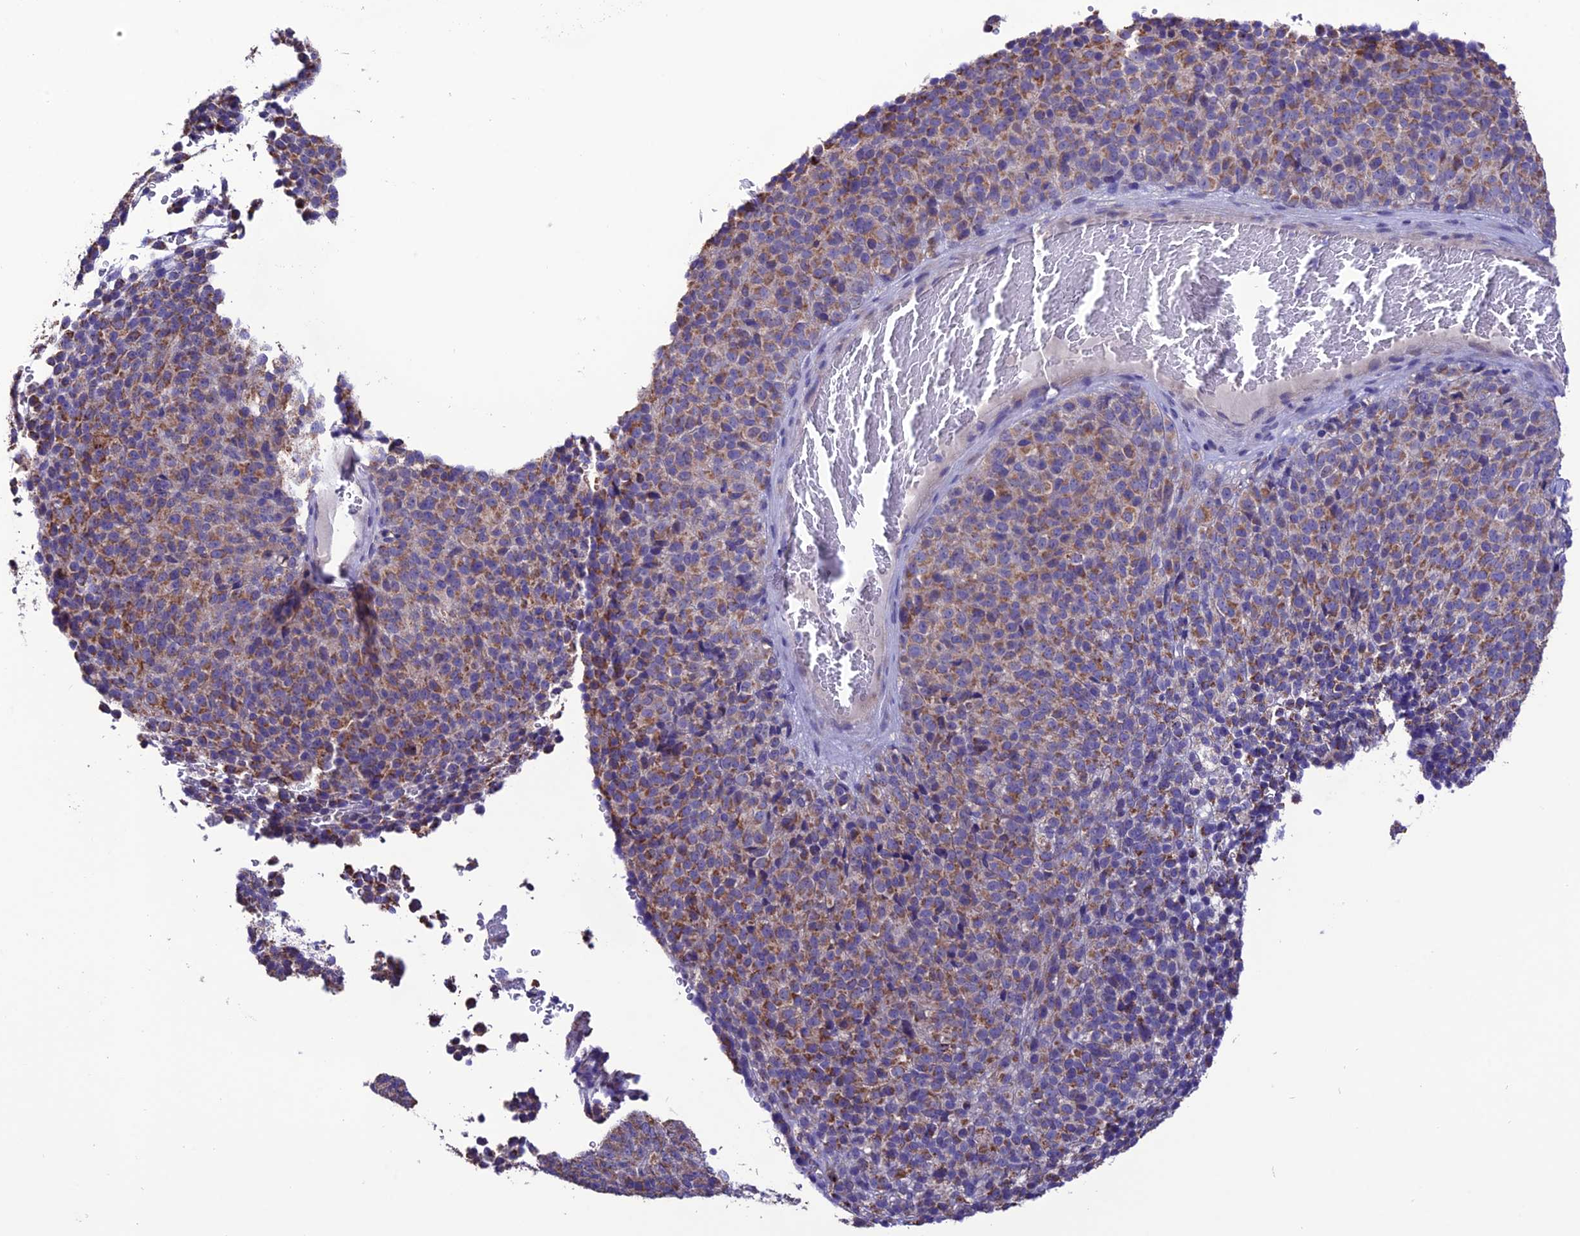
{"staining": {"intensity": "moderate", "quantity": ">75%", "location": "cytoplasmic/membranous"}, "tissue": "melanoma", "cell_type": "Tumor cells", "image_type": "cancer", "snomed": [{"axis": "morphology", "description": "Malignant melanoma, Metastatic site"}, {"axis": "topography", "description": "Brain"}], "caption": "A medium amount of moderate cytoplasmic/membranous staining is seen in approximately >75% of tumor cells in melanoma tissue.", "gene": "HOGA1", "patient": {"sex": "female", "age": 56}}